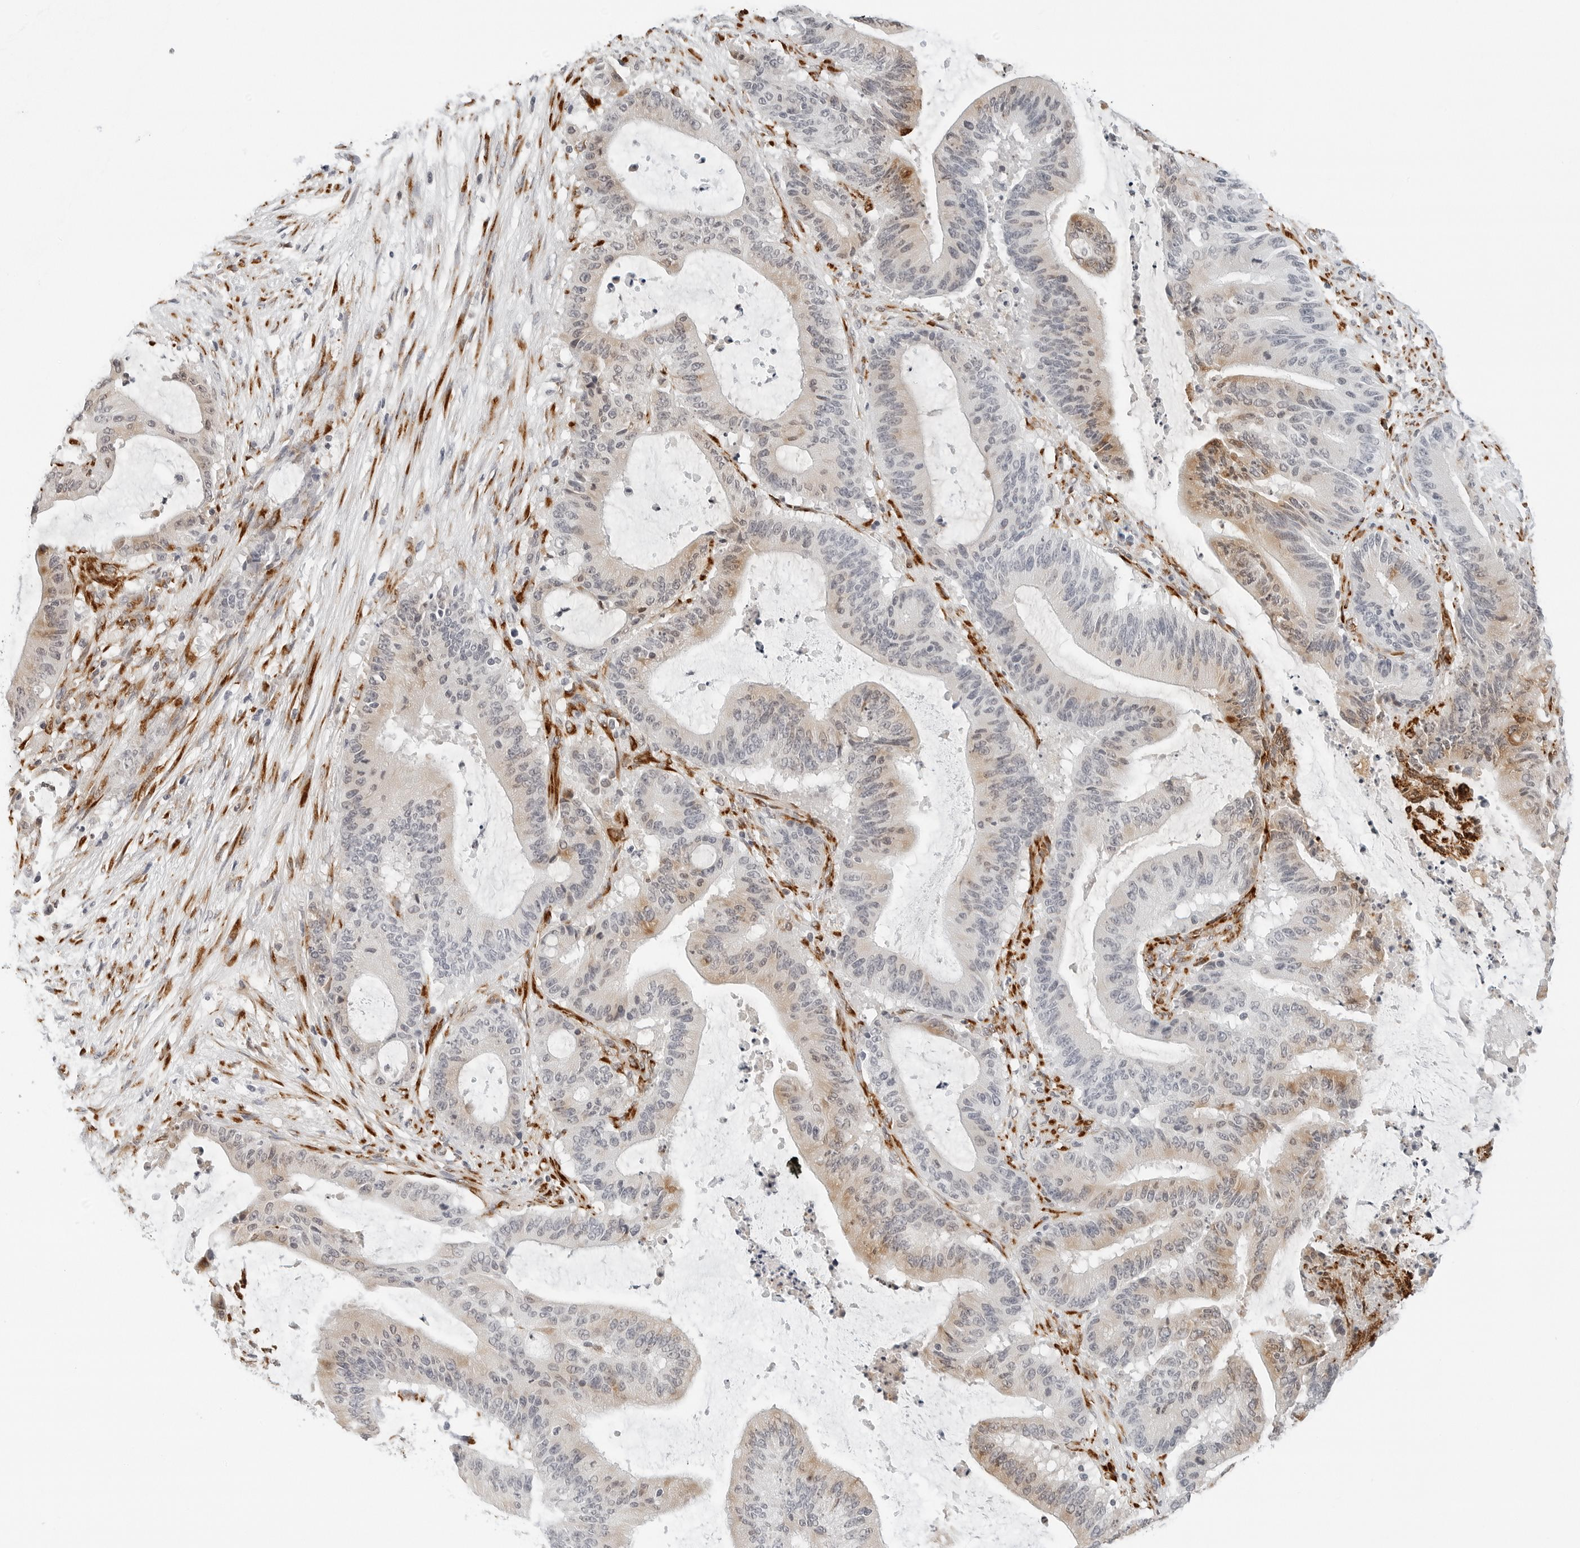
{"staining": {"intensity": "weak", "quantity": "25%-75%", "location": "cytoplasmic/membranous,nuclear"}, "tissue": "liver cancer", "cell_type": "Tumor cells", "image_type": "cancer", "snomed": [{"axis": "morphology", "description": "Normal tissue, NOS"}, {"axis": "morphology", "description": "Cholangiocarcinoma"}, {"axis": "topography", "description": "Liver"}, {"axis": "topography", "description": "Peripheral nerve tissue"}], "caption": "A high-resolution image shows immunohistochemistry (IHC) staining of liver cancer, which shows weak cytoplasmic/membranous and nuclear expression in approximately 25%-75% of tumor cells. The staining was performed using DAB (3,3'-diaminobenzidine), with brown indicating positive protein expression. Nuclei are stained blue with hematoxylin.", "gene": "P4HA2", "patient": {"sex": "female", "age": 73}}